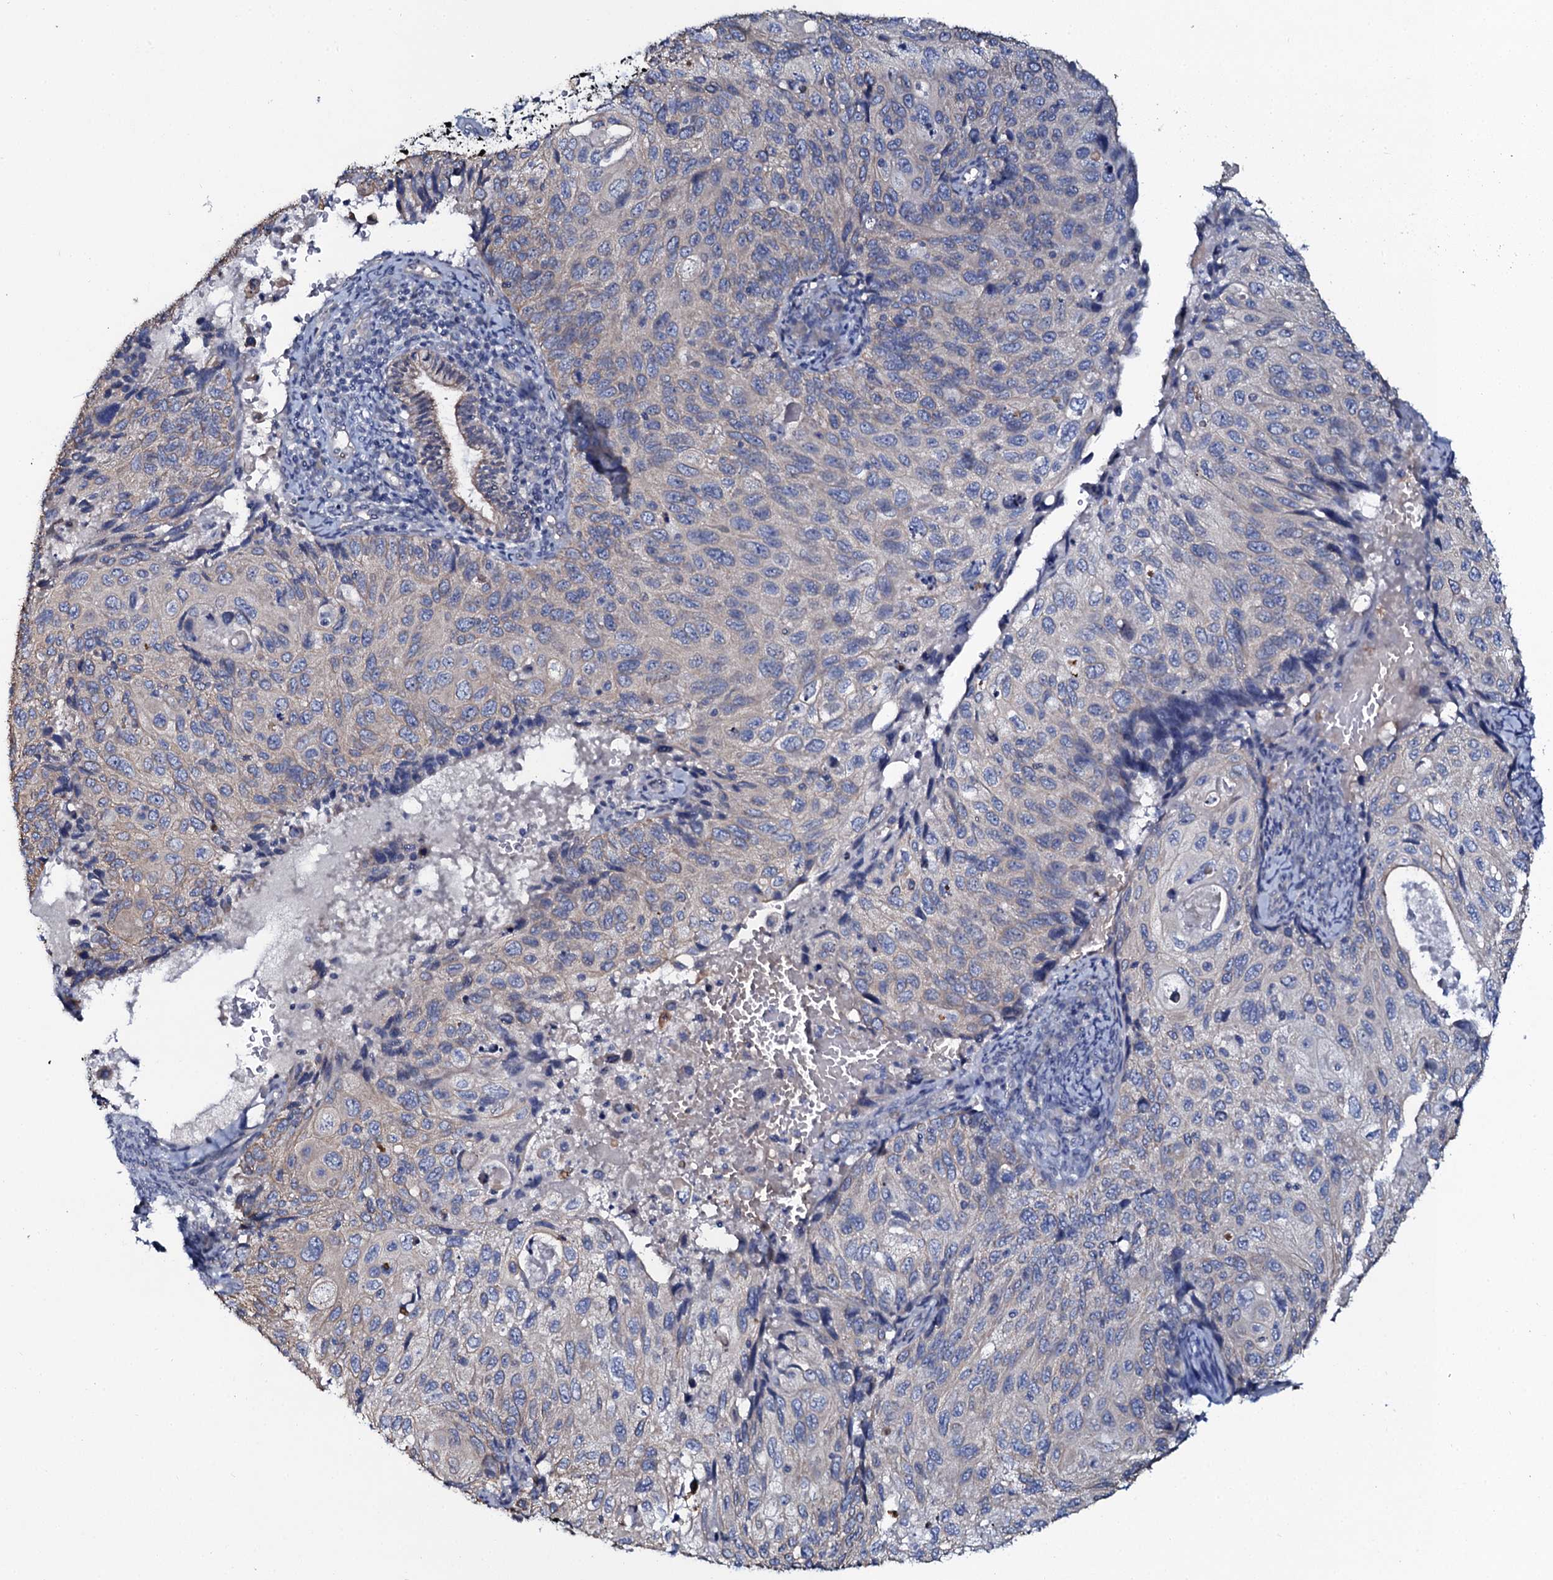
{"staining": {"intensity": "negative", "quantity": "none", "location": "none"}, "tissue": "cervical cancer", "cell_type": "Tumor cells", "image_type": "cancer", "snomed": [{"axis": "morphology", "description": "Squamous cell carcinoma, NOS"}, {"axis": "topography", "description": "Cervix"}], "caption": "A micrograph of human squamous cell carcinoma (cervical) is negative for staining in tumor cells.", "gene": "C10orf88", "patient": {"sex": "female", "age": 70}}